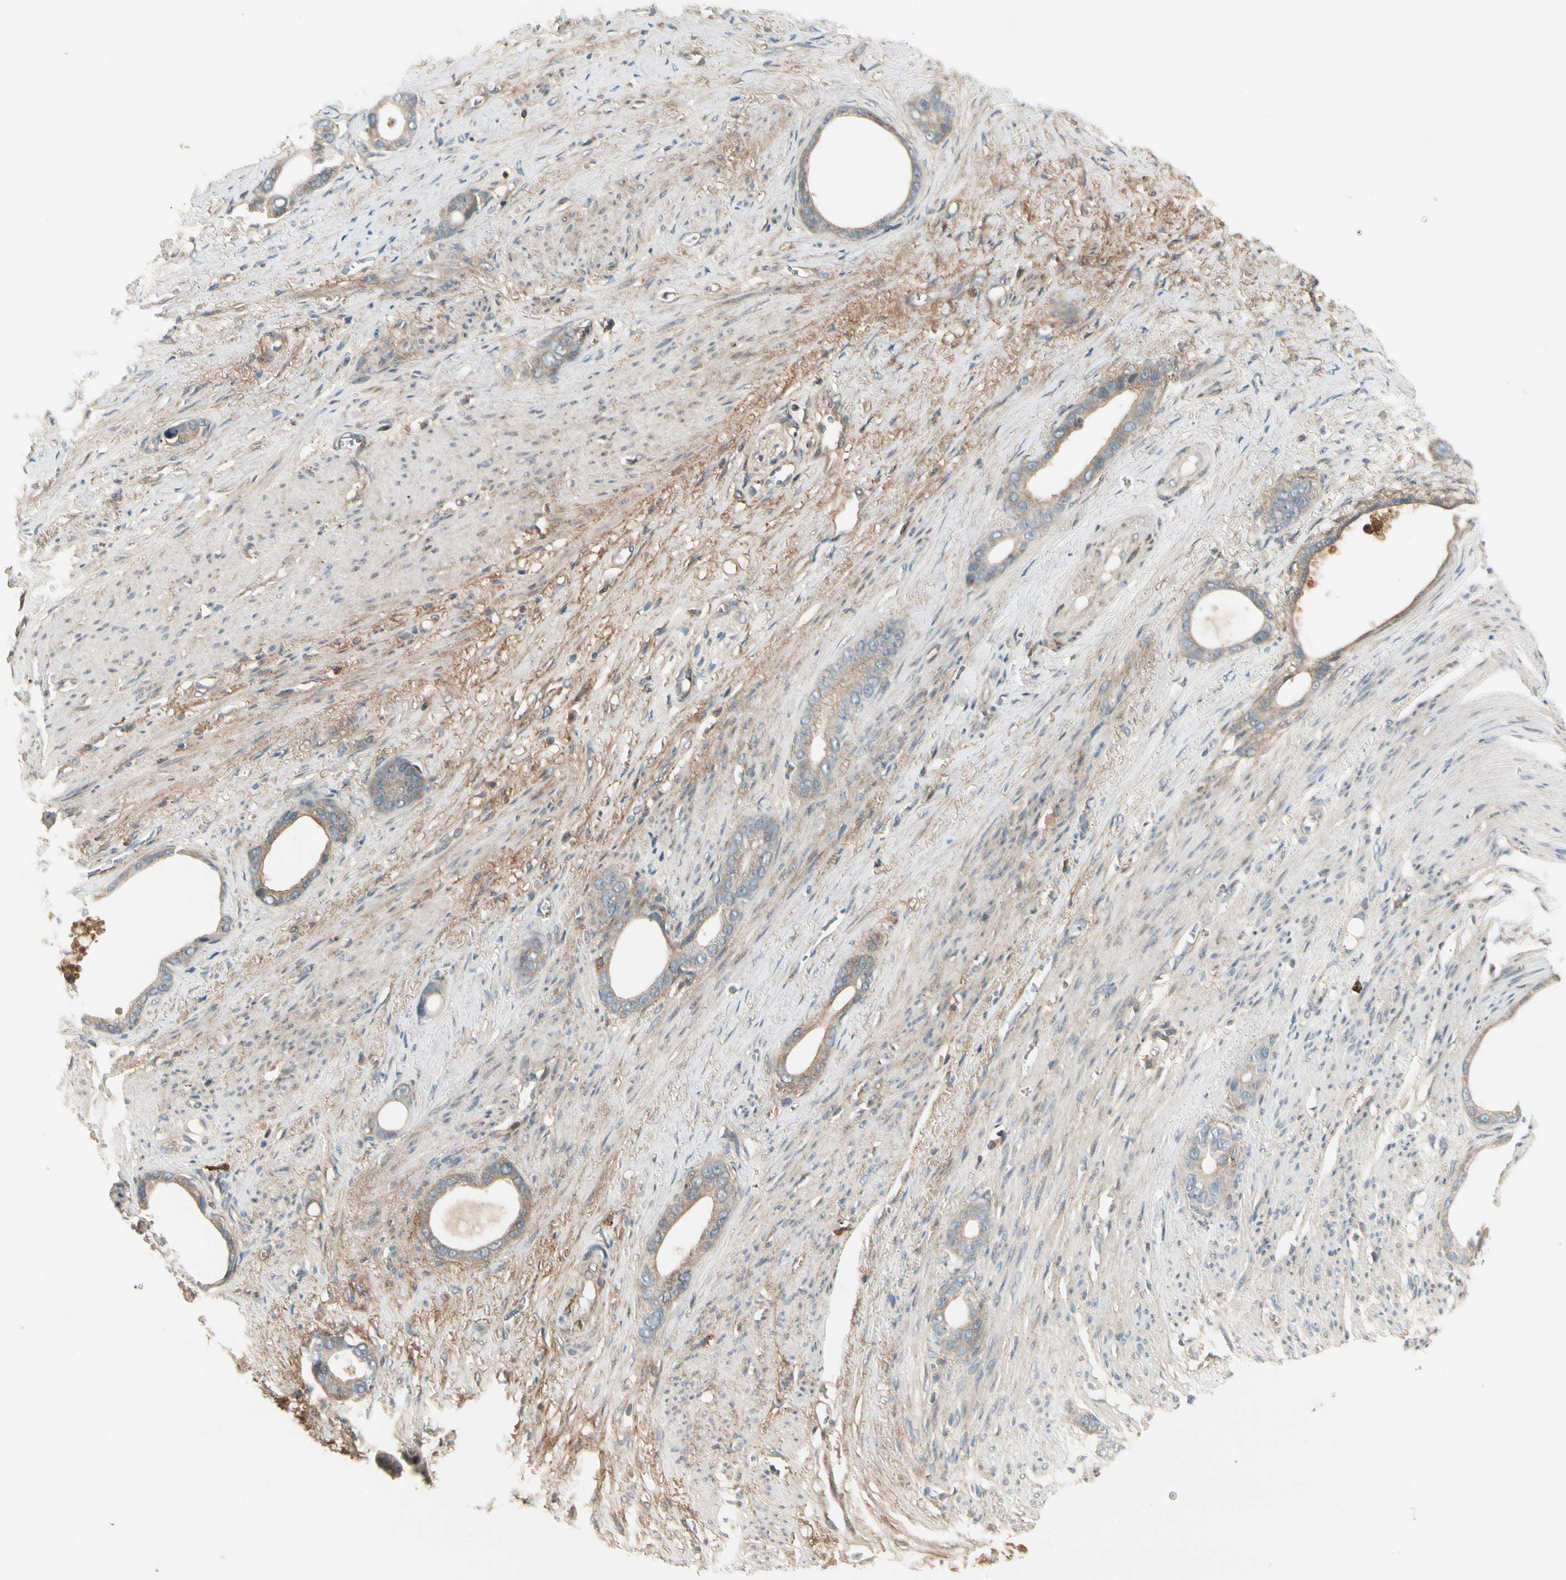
{"staining": {"intensity": "moderate", "quantity": "<25%", "location": "cytoplasmic/membranous"}, "tissue": "stomach cancer", "cell_type": "Tumor cells", "image_type": "cancer", "snomed": [{"axis": "morphology", "description": "Adenocarcinoma, NOS"}, {"axis": "topography", "description": "Stomach"}], "caption": "High-power microscopy captured an immunohistochemistry histopathology image of stomach adenocarcinoma, revealing moderate cytoplasmic/membranous positivity in approximately <25% of tumor cells.", "gene": "EPHB3", "patient": {"sex": "female", "age": 75}}